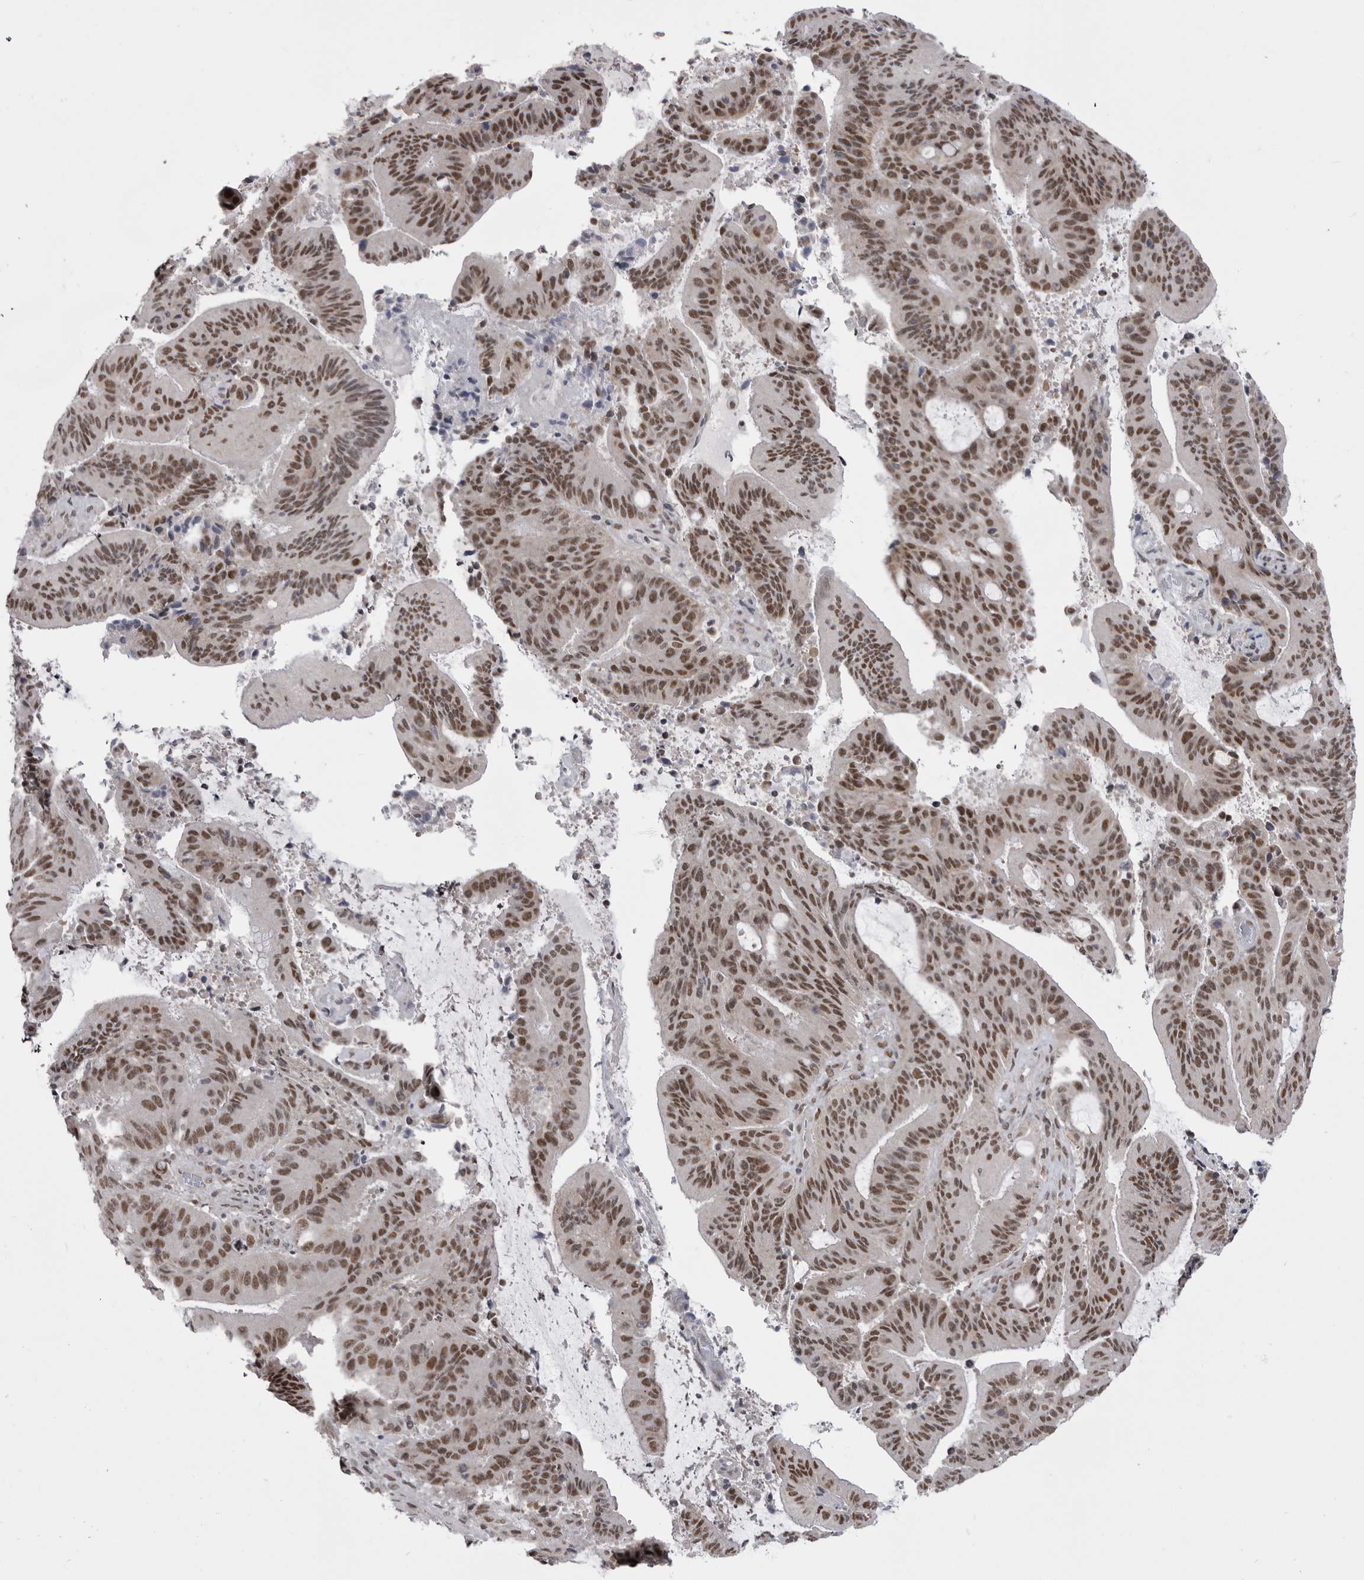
{"staining": {"intensity": "moderate", "quantity": ">75%", "location": "nuclear"}, "tissue": "liver cancer", "cell_type": "Tumor cells", "image_type": "cancer", "snomed": [{"axis": "morphology", "description": "Normal tissue, NOS"}, {"axis": "morphology", "description": "Cholangiocarcinoma"}, {"axis": "topography", "description": "Liver"}, {"axis": "topography", "description": "Peripheral nerve tissue"}], "caption": "A high-resolution image shows immunohistochemistry staining of liver cholangiocarcinoma, which shows moderate nuclear expression in approximately >75% of tumor cells.", "gene": "MEPCE", "patient": {"sex": "female", "age": 73}}